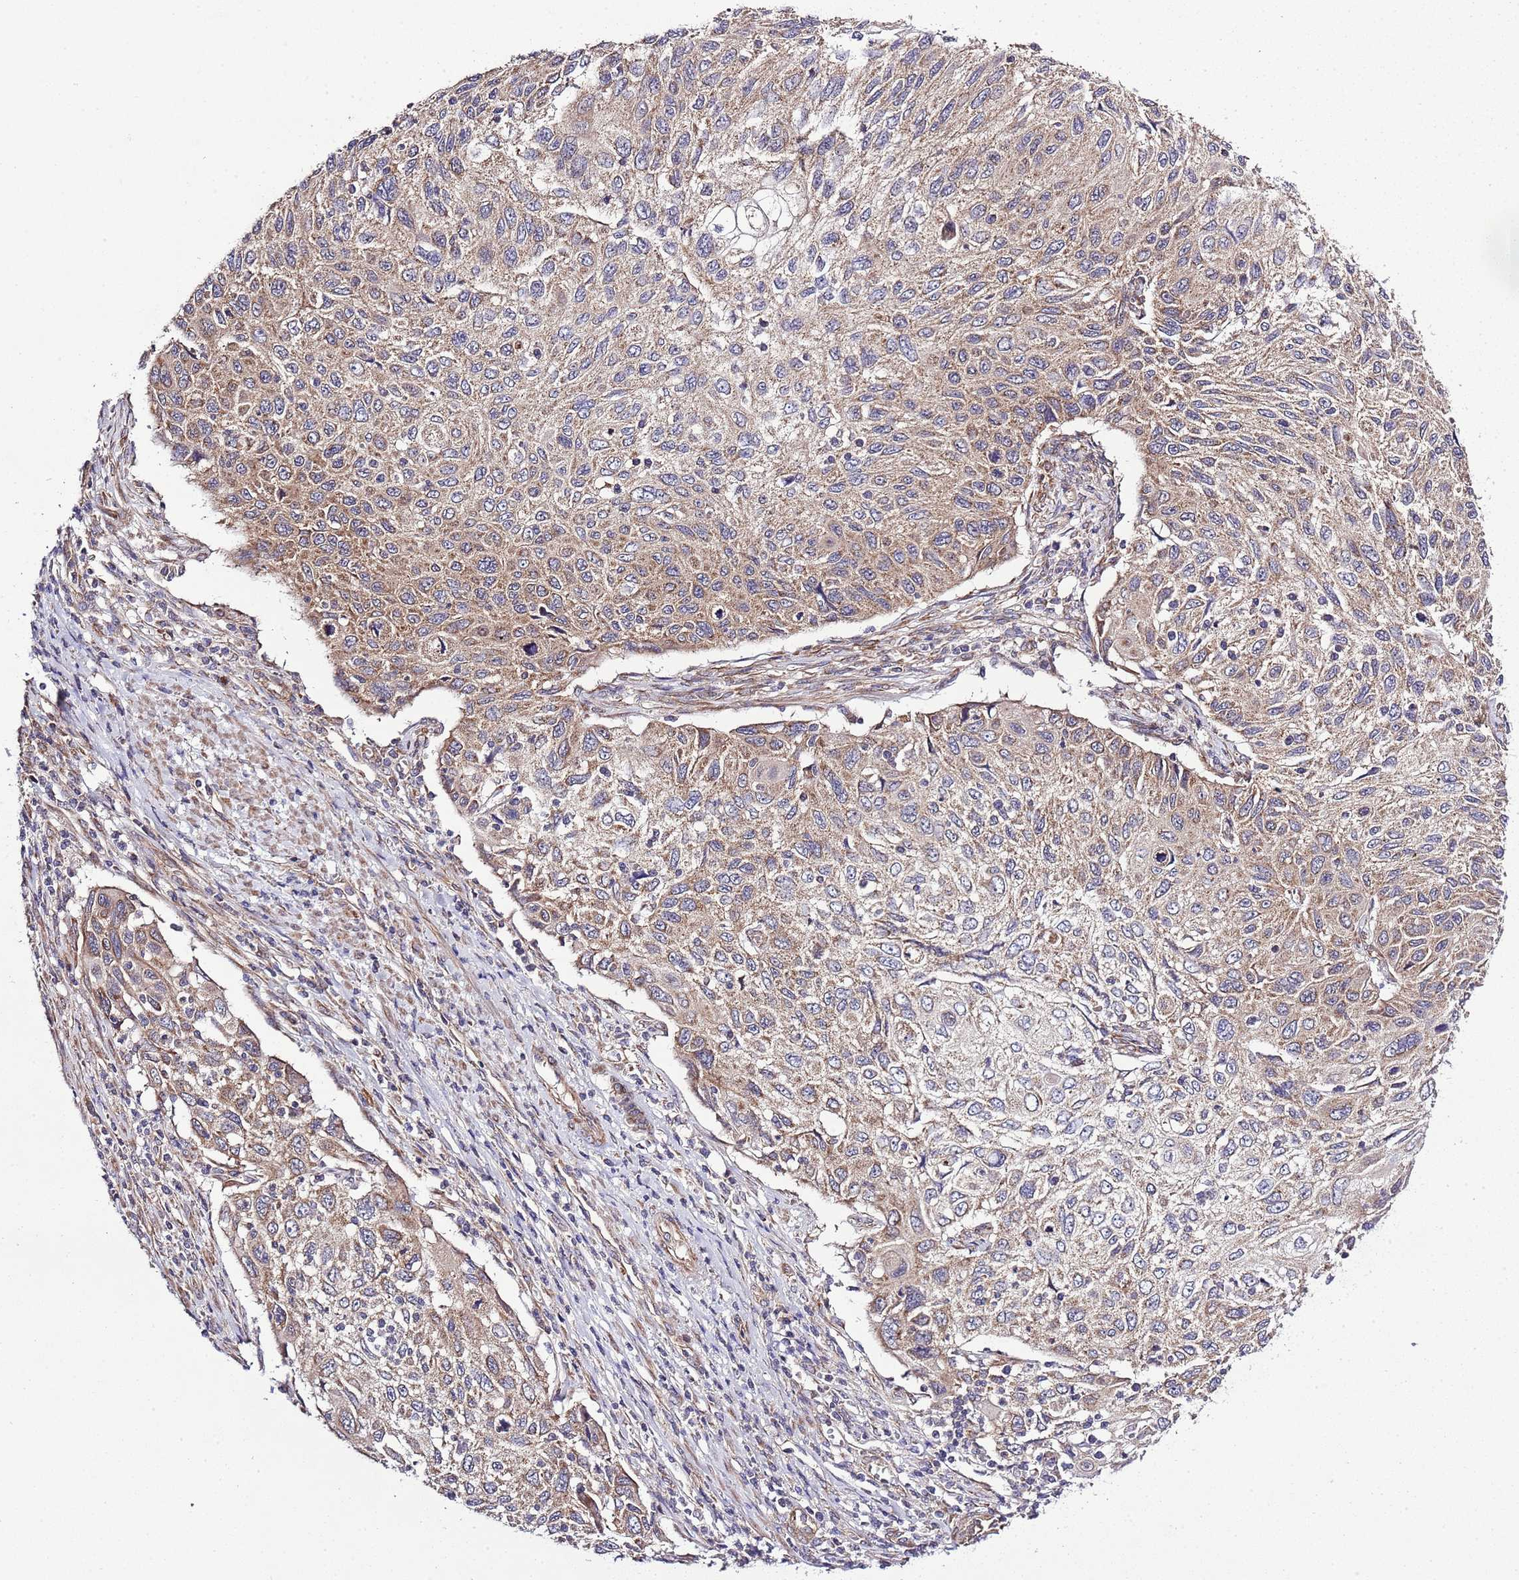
{"staining": {"intensity": "moderate", "quantity": "25%-75%", "location": "cytoplasmic/membranous"}, "tissue": "cervical cancer", "cell_type": "Tumor cells", "image_type": "cancer", "snomed": [{"axis": "morphology", "description": "Squamous cell carcinoma, NOS"}, {"axis": "topography", "description": "Cervix"}], "caption": "This photomicrograph shows cervical cancer stained with IHC to label a protein in brown. The cytoplasmic/membranous of tumor cells show moderate positivity for the protein. Nuclei are counter-stained blue.", "gene": "MFNG", "patient": {"sex": "female", "age": 70}}